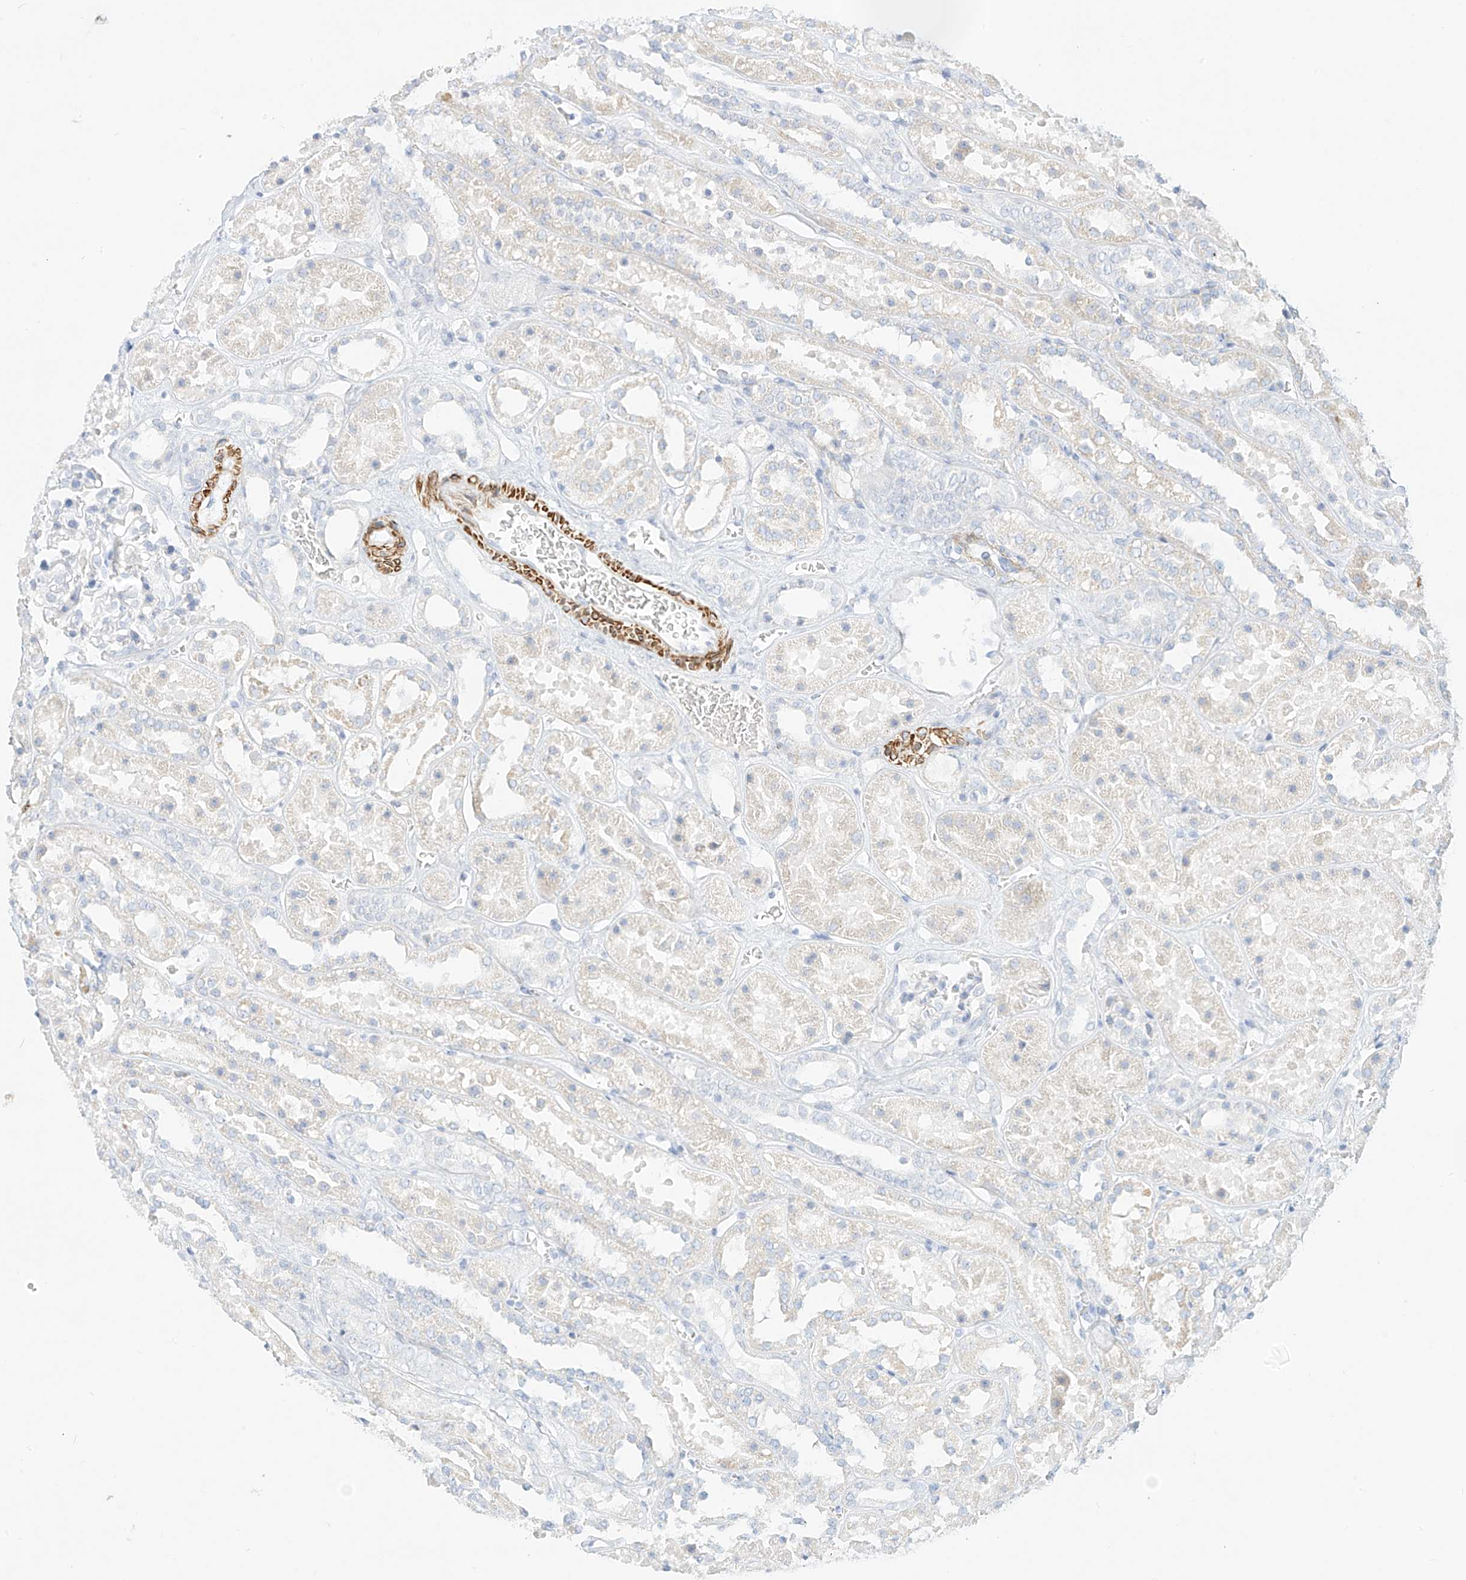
{"staining": {"intensity": "negative", "quantity": "none", "location": "none"}, "tissue": "kidney", "cell_type": "Cells in glomeruli", "image_type": "normal", "snomed": [{"axis": "morphology", "description": "Normal tissue, NOS"}, {"axis": "topography", "description": "Kidney"}], "caption": "A high-resolution photomicrograph shows immunohistochemistry staining of unremarkable kidney, which demonstrates no significant positivity in cells in glomeruli.", "gene": "ST3GAL5", "patient": {"sex": "female", "age": 41}}